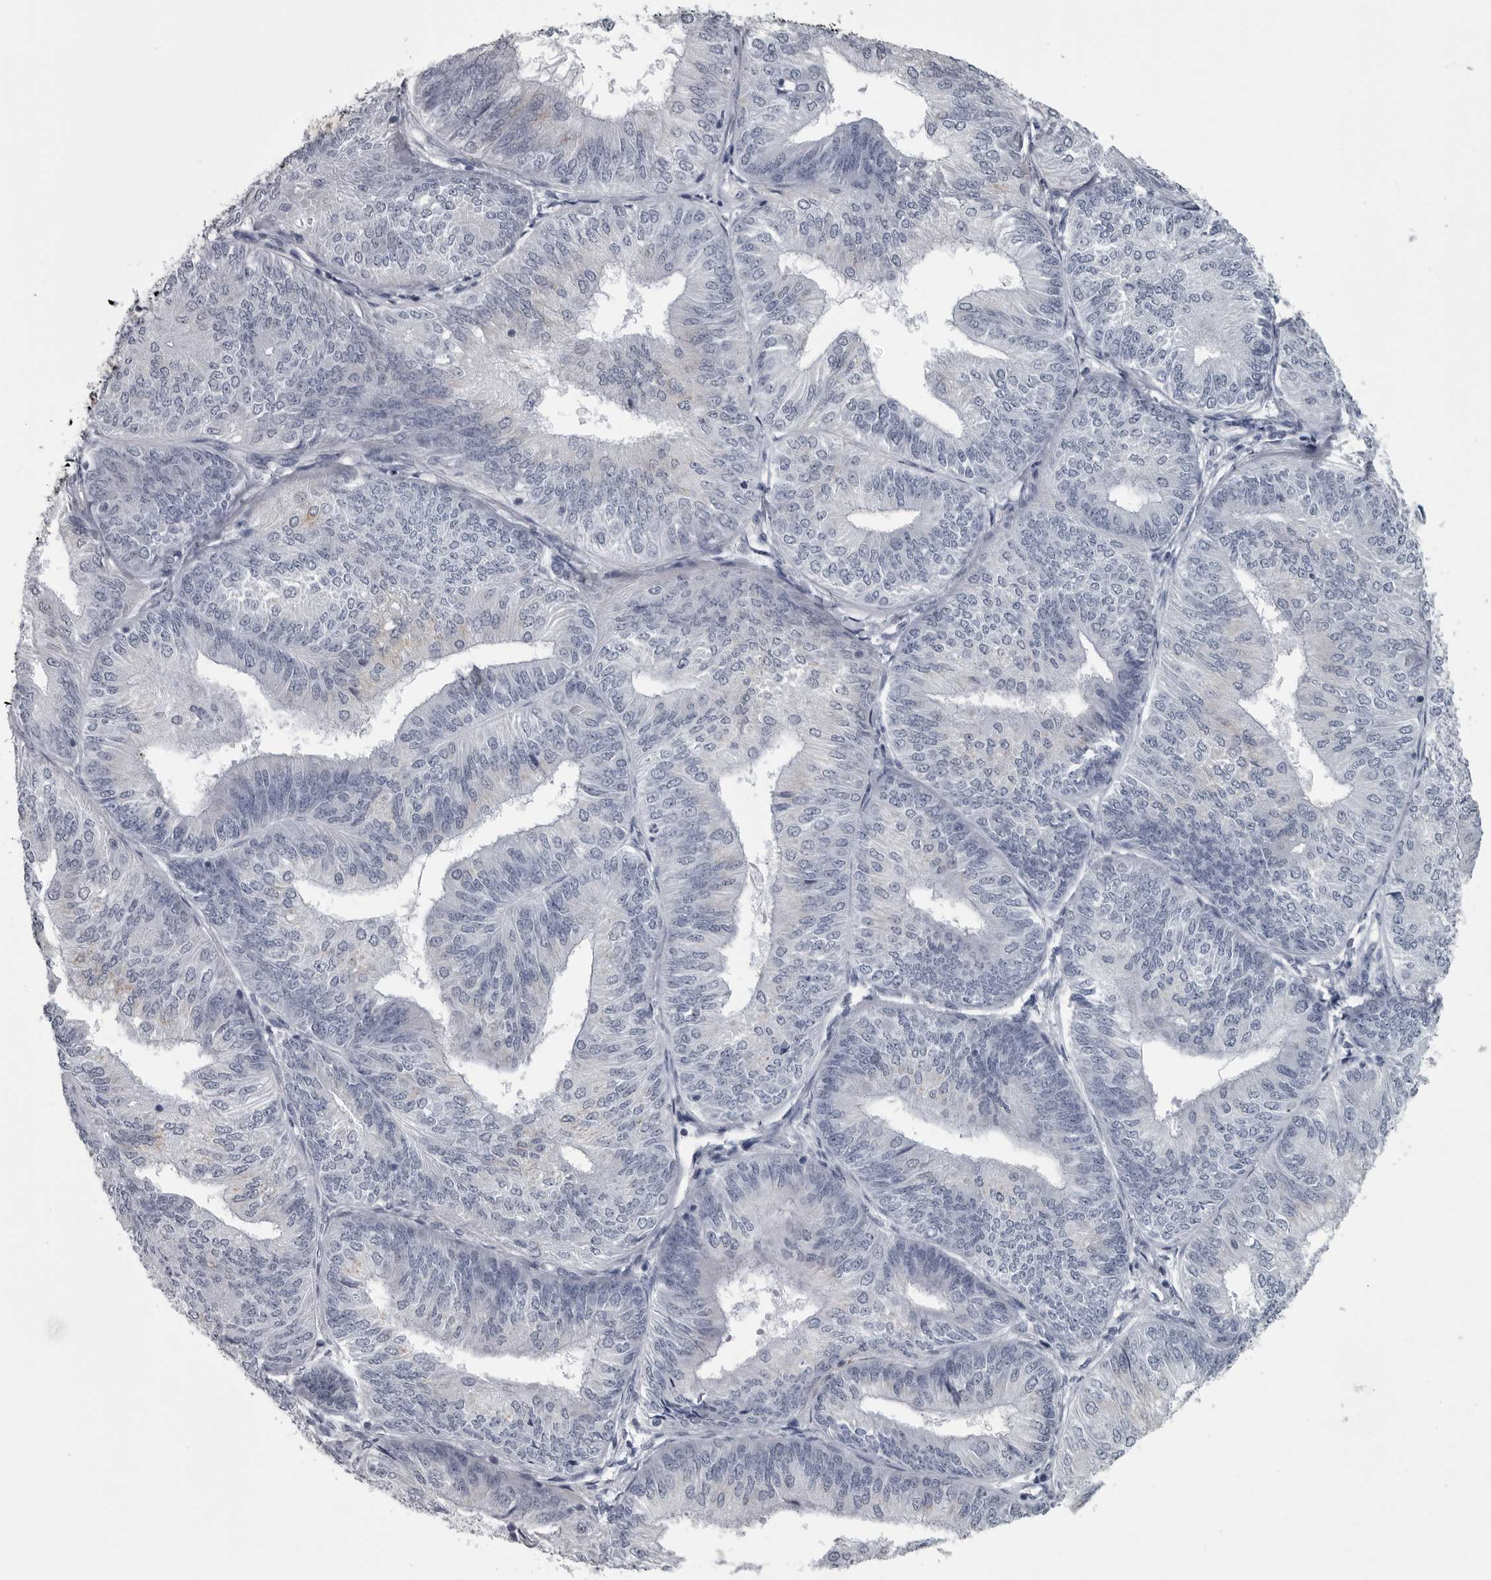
{"staining": {"intensity": "negative", "quantity": "none", "location": "none"}, "tissue": "endometrial cancer", "cell_type": "Tumor cells", "image_type": "cancer", "snomed": [{"axis": "morphology", "description": "Adenocarcinoma, NOS"}, {"axis": "topography", "description": "Endometrium"}], "caption": "Immunohistochemistry micrograph of neoplastic tissue: human endometrial adenocarcinoma stained with DAB (3,3'-diaminobenzidine) exhibits no significant protein staining in tumor cells.", "gene": "MYOC", "patient": {"sex": "female", "age": 58}}